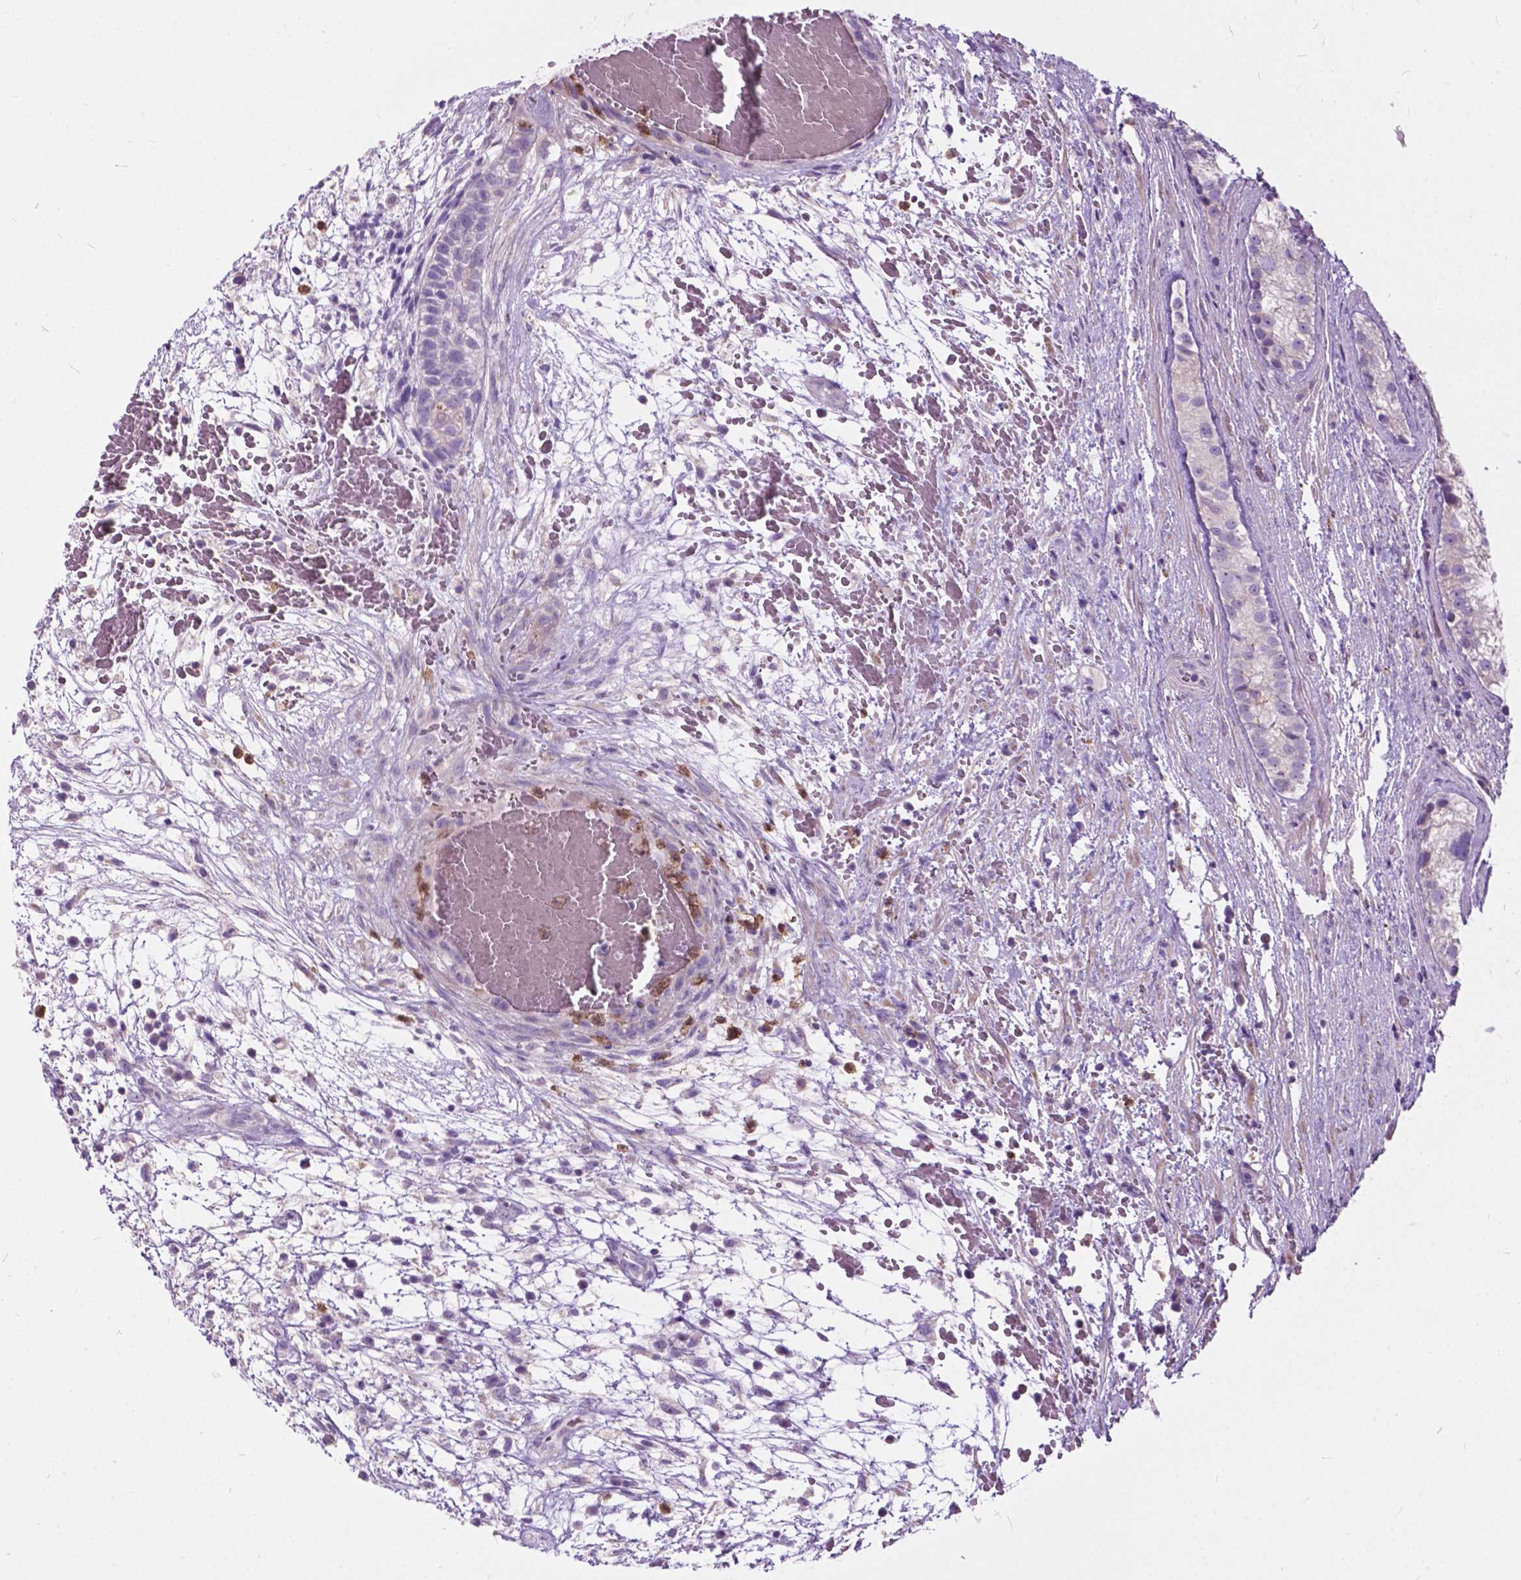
{"staining": {"intensity": "negative", "quantity": "none", "location": "none"}, "tissue": "testis cancer", "cell_type": "Tumor cells", "image_type": "cancer", "snomed": [{"axis": "morphology", "description": "Normal tissue, NOS"}, {"axis": "morphology", "description": "Carcinoma, Embryonal, NOS"}, {"axis": "topography", "description": "Testis"}], "caption": "Tumor cells are negative for brown protein staining in testis cancer.", "gene": "PRR35", "patient": {"sex": "male", "age": 32}}